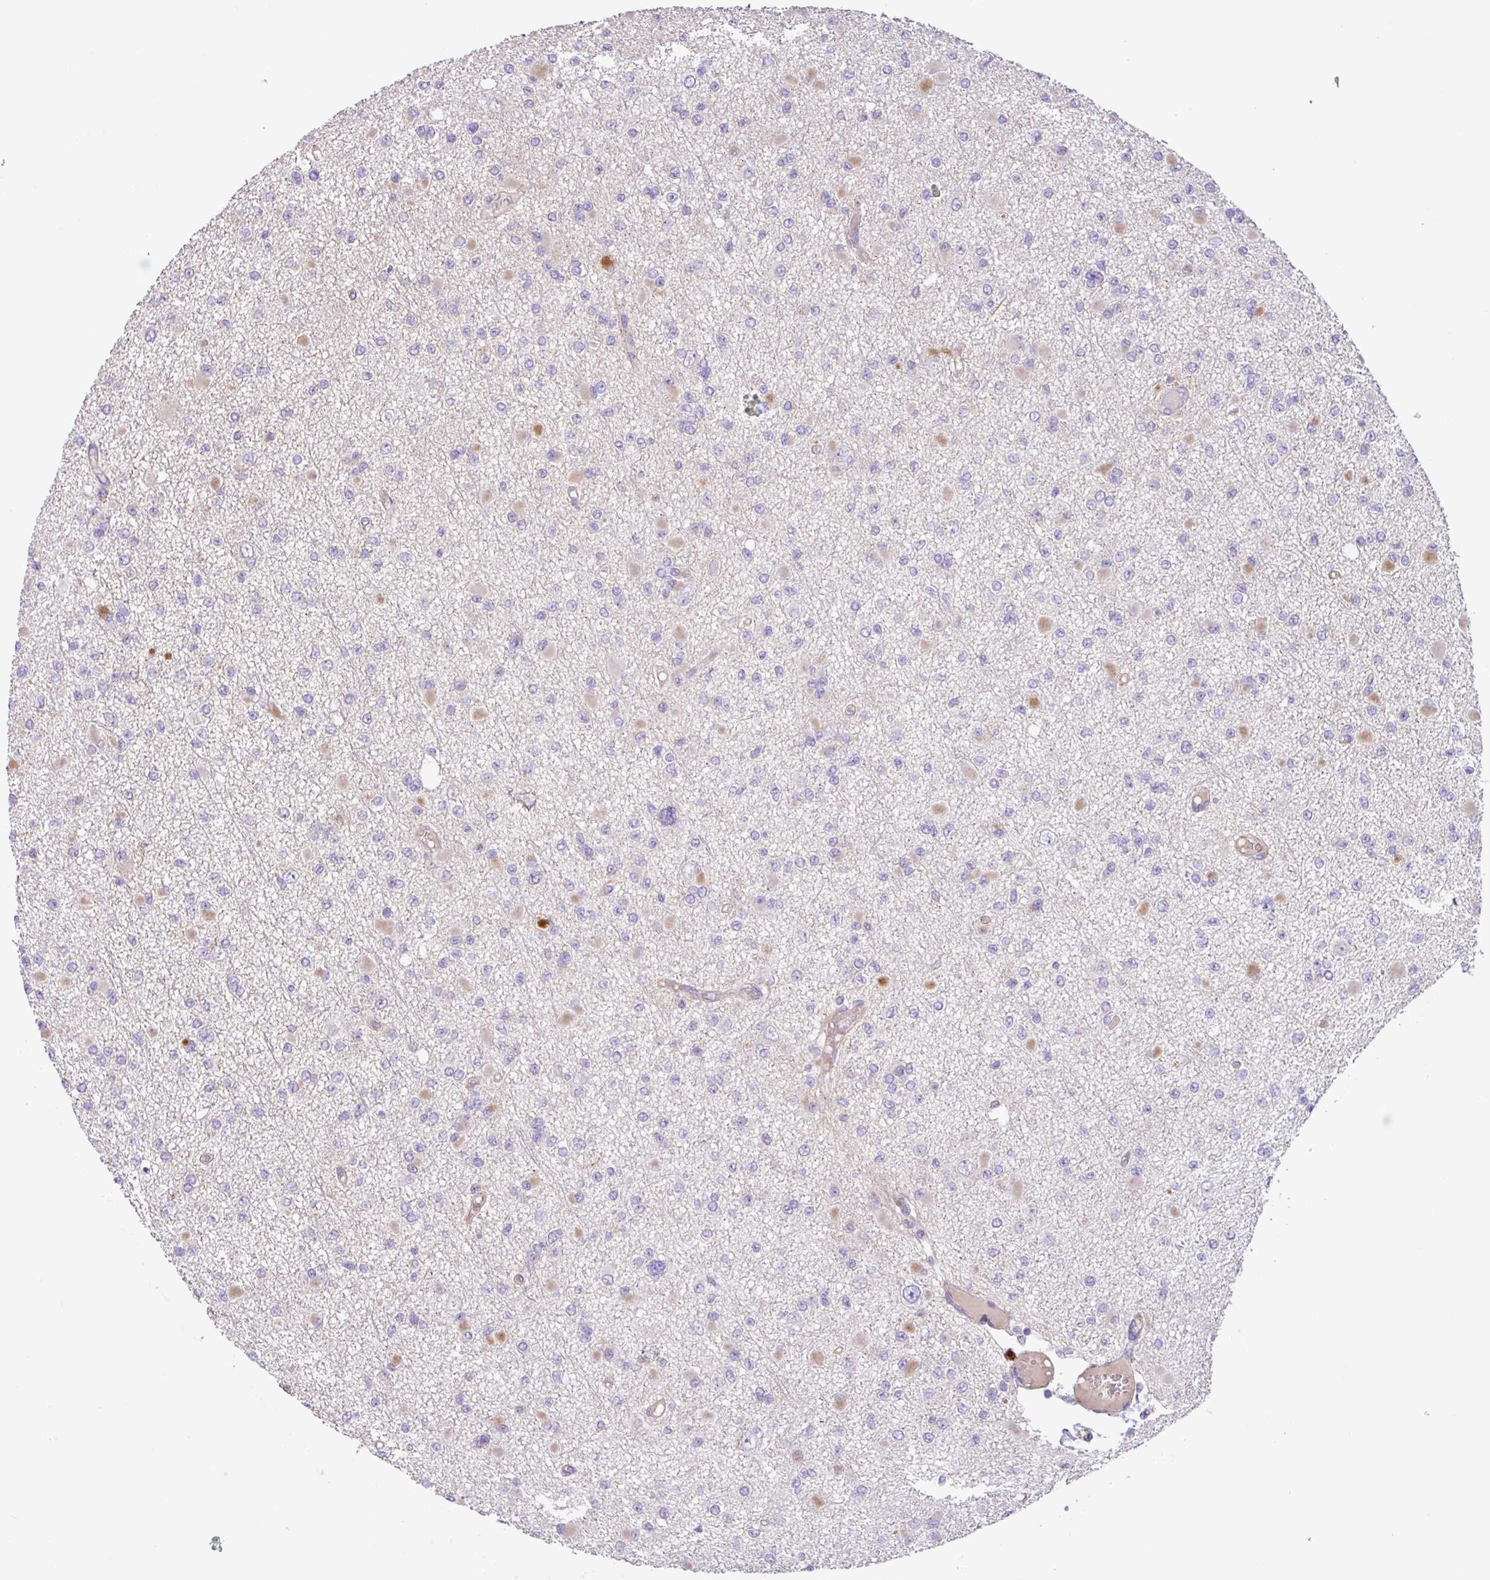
{"staining": {"intensity": "negative", "quantity": "none", "location": "none"}, "tissue": "glioma", "cell_type": "Tumor cells", "image_type": "cancer", "snomed": [{"axis": "morphology", "description": "Glioma, malignant, Low grade"}, {"axis": "topography", "description": "Brain"}], "caption": "Protein analysis of low-grade glioma (malignant) reveals no significant staining in tumor cells. The staining was performed using DAB to visualize the protein expression in brown, while the nuclei were stained in blue with hematoxylin (Magnification: 20x).", "gene": "MRM2", "patient": {"sex": "female", "age": 22}}